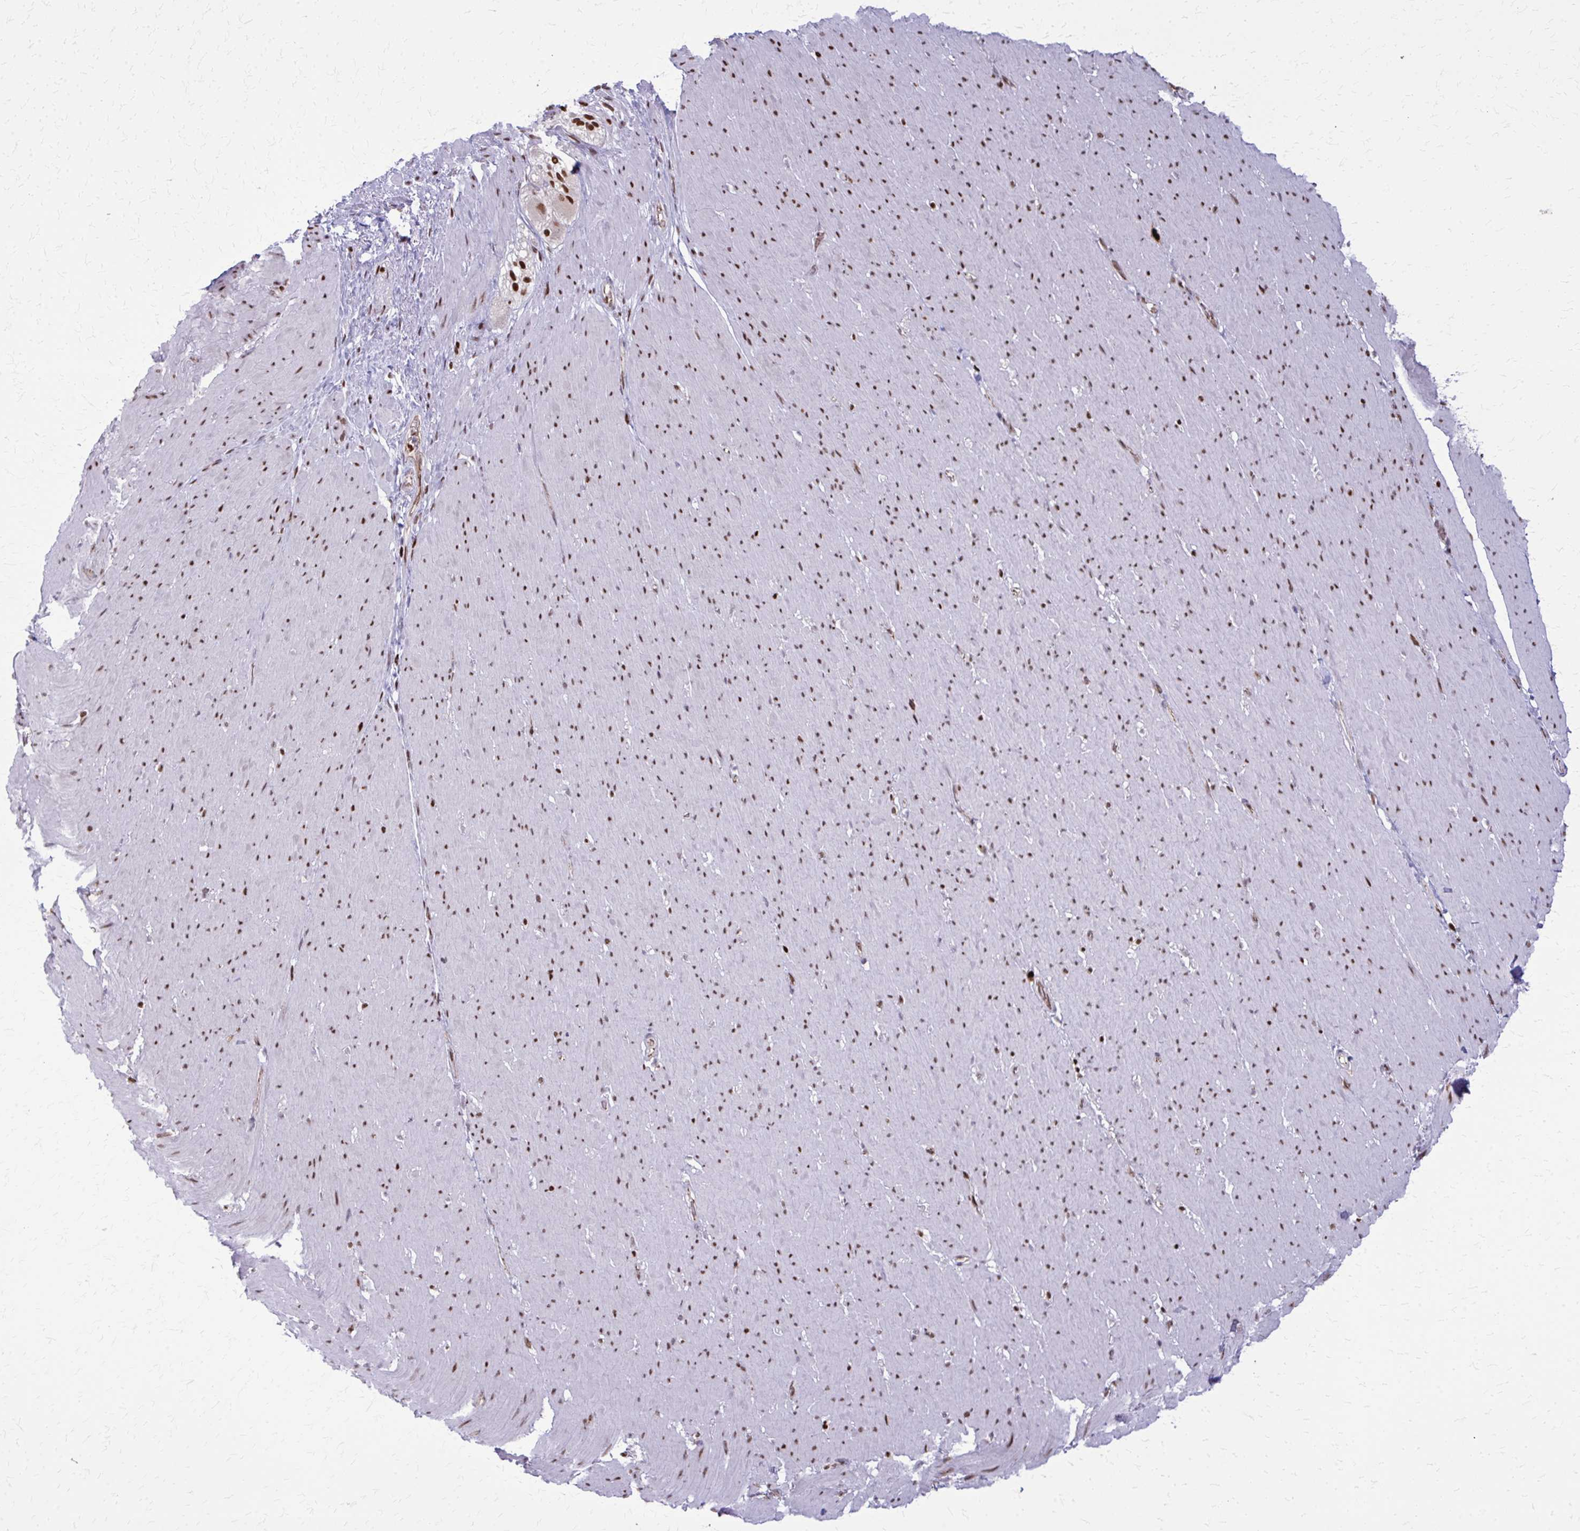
{"staining": {"intensity": "strong", "quantity": ">75%", "location": "nuclear"}, "tissue": "smooth muscle", "cell_type": "Smooth muscle cells", "image_type": "normal", "snomed": [{"axis": "morphology", "description": "Normal tissue, NOS"}, {"axis": "topography", "description": "Smooth muscle"}, {"axis": "topography", "description": "Rectum"}], "caption": "Immunohistochemistry (IHC) of benign human smooth muscle shows high levels of strong nuclear expression in approximately >75% of smooth muscle cells. Nuclei are stained in blue.", "gene": "ZNF559", "patient": {"sex": "male", "age": 53}}